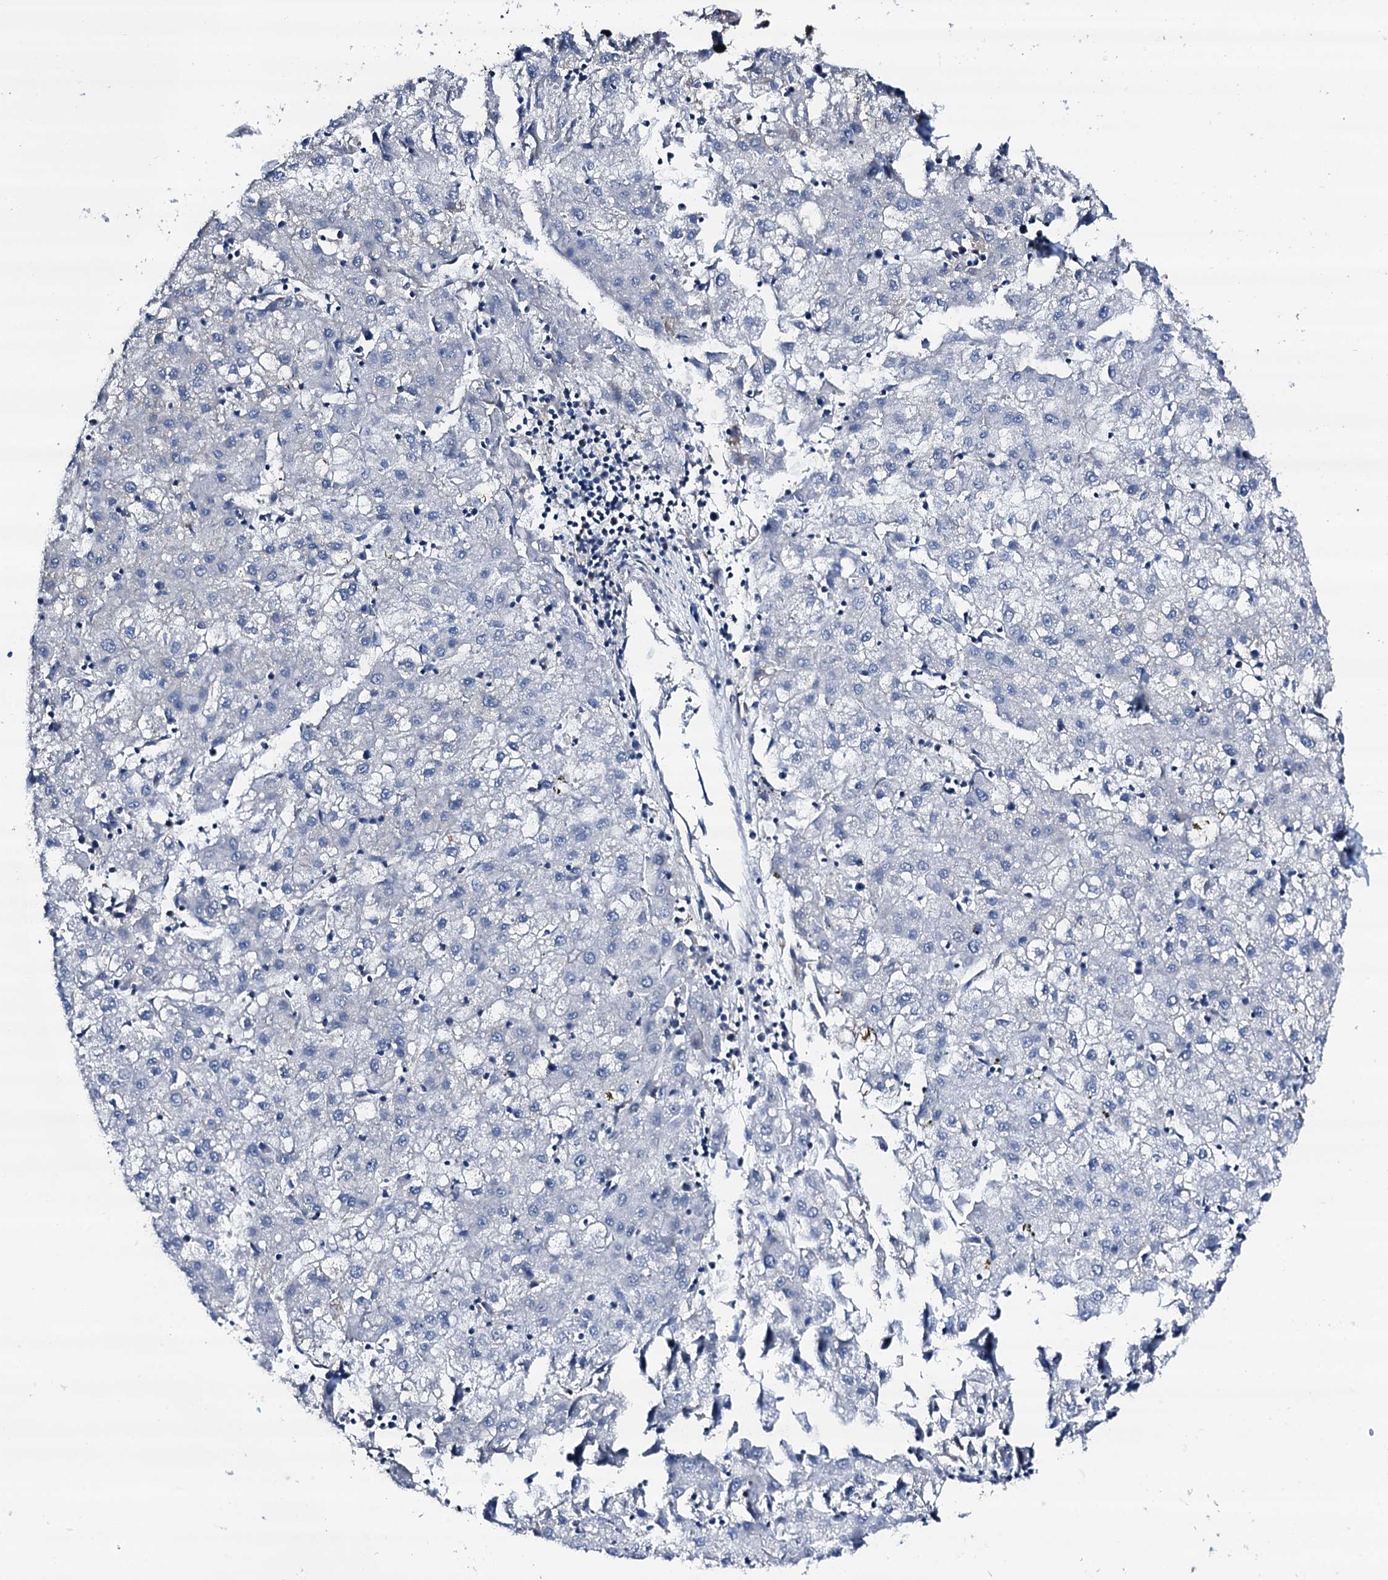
{"staining": {"intensity": "negative", "quantity": "none", "location": "none"}, "tissue": "liver cancer", "cell_type": "Tumor cells", "image_type": "cancer", "snomed": [{"axis": "morphology", "description": "Carcinoma, Hepatocellular, NOS"}, {"axis": "topography", "description": "Liver"}], "caption": "Human liver hepatocellular carcinoma stained for a protein using immunohistochemistry demonstrates no staining in tumor cells.", "gene": "TRAFD1", "patient": {"sex": "male", "age": 72}}